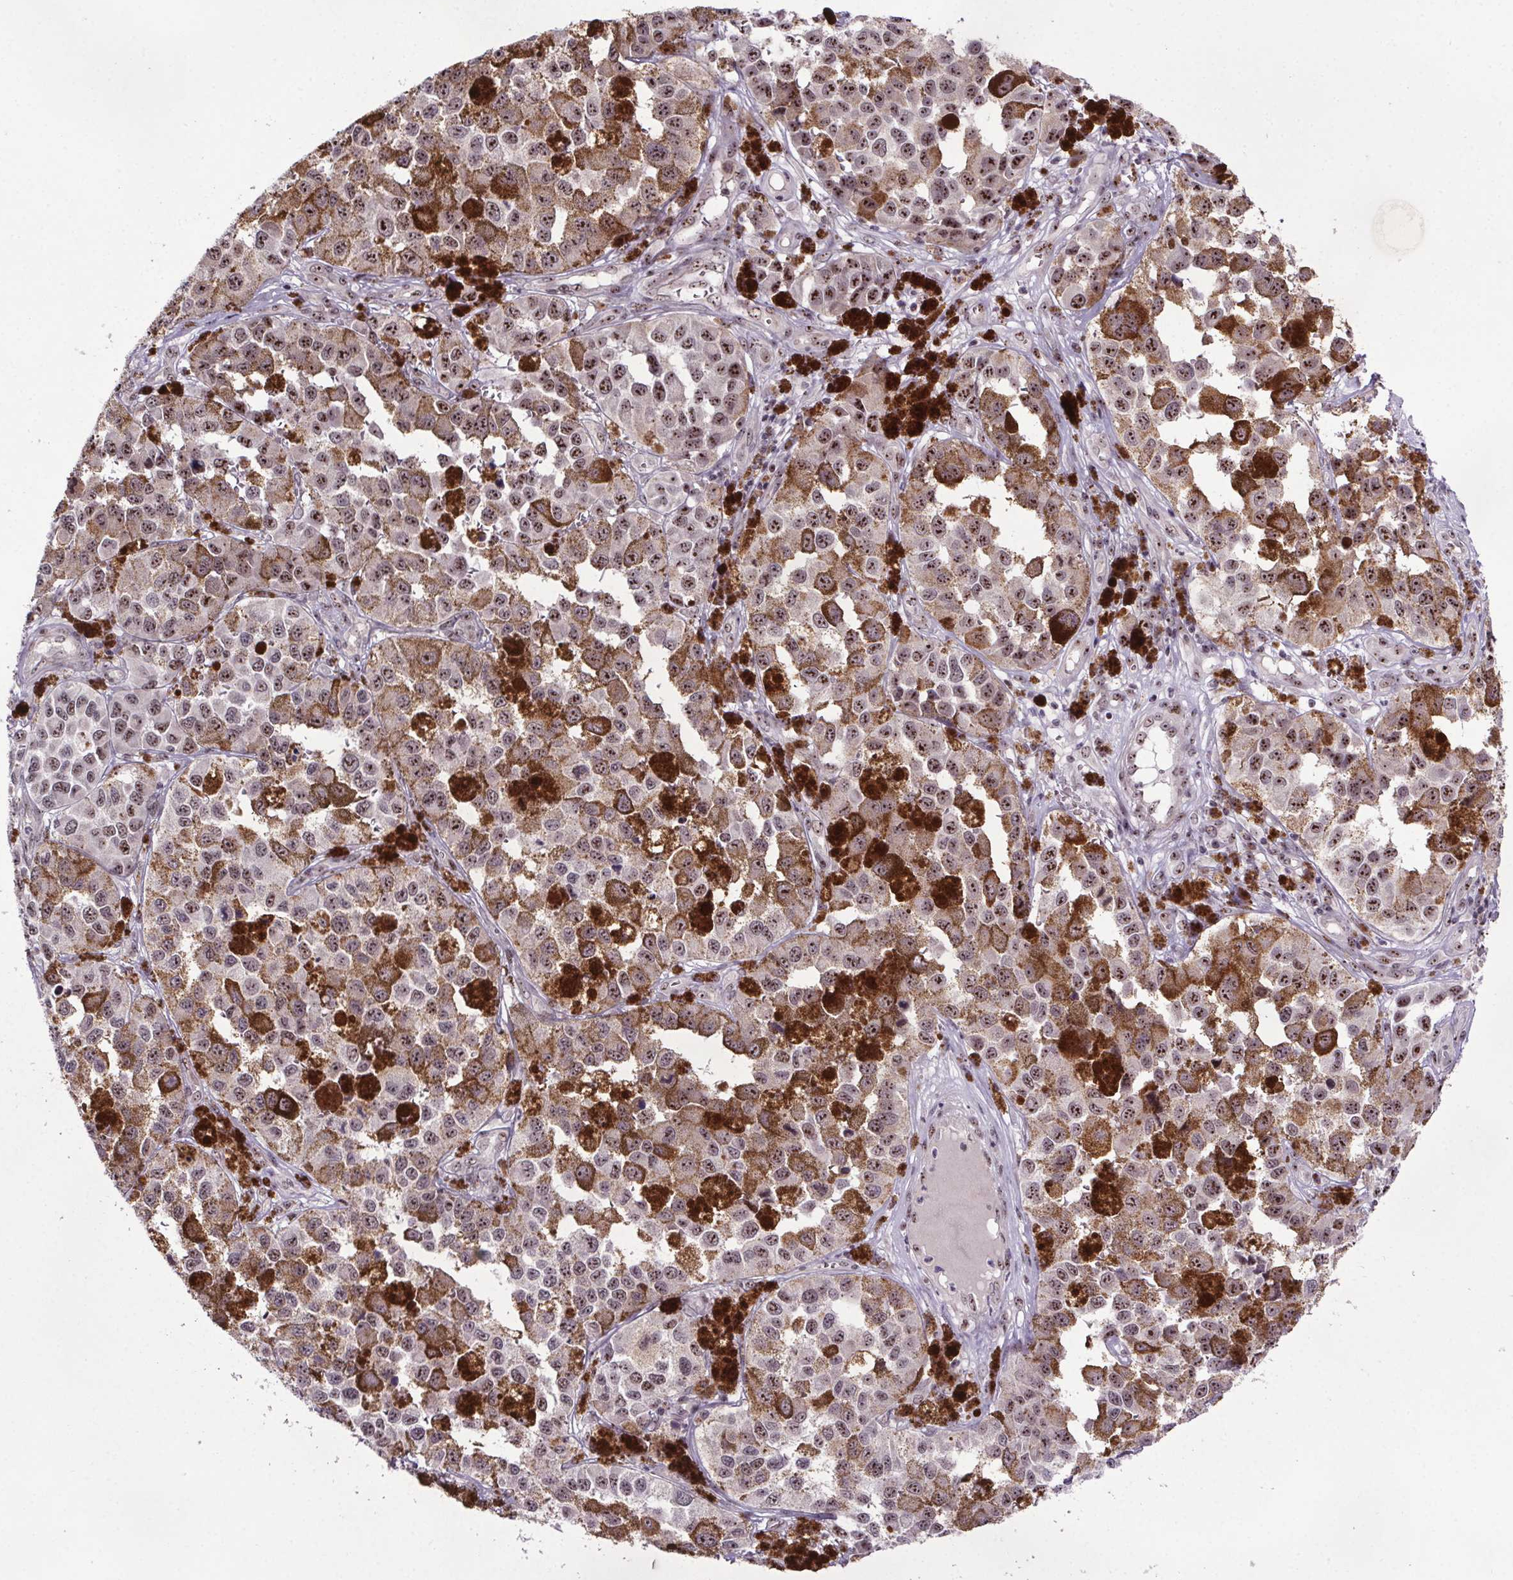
{"staining": {"intensity": "moderate", "quantity": ">75%", "location": "nuclear"}, "tissue": "melanoma", "cell_type": "Tumor cells", "image_type": "cancer", "snomed": [{"axis": "morphology", "description": "Malignant melanoma, NOS"}, {"axis": "topography", "description": "Skin"}], "caption": "Malignant melanoma stained for a protein (brown) displays moderate nuclear positive expression in approximately >75% of tumor cells.", "gene": "ATMIN", "patient": {"sex": "female", "age": 58}}